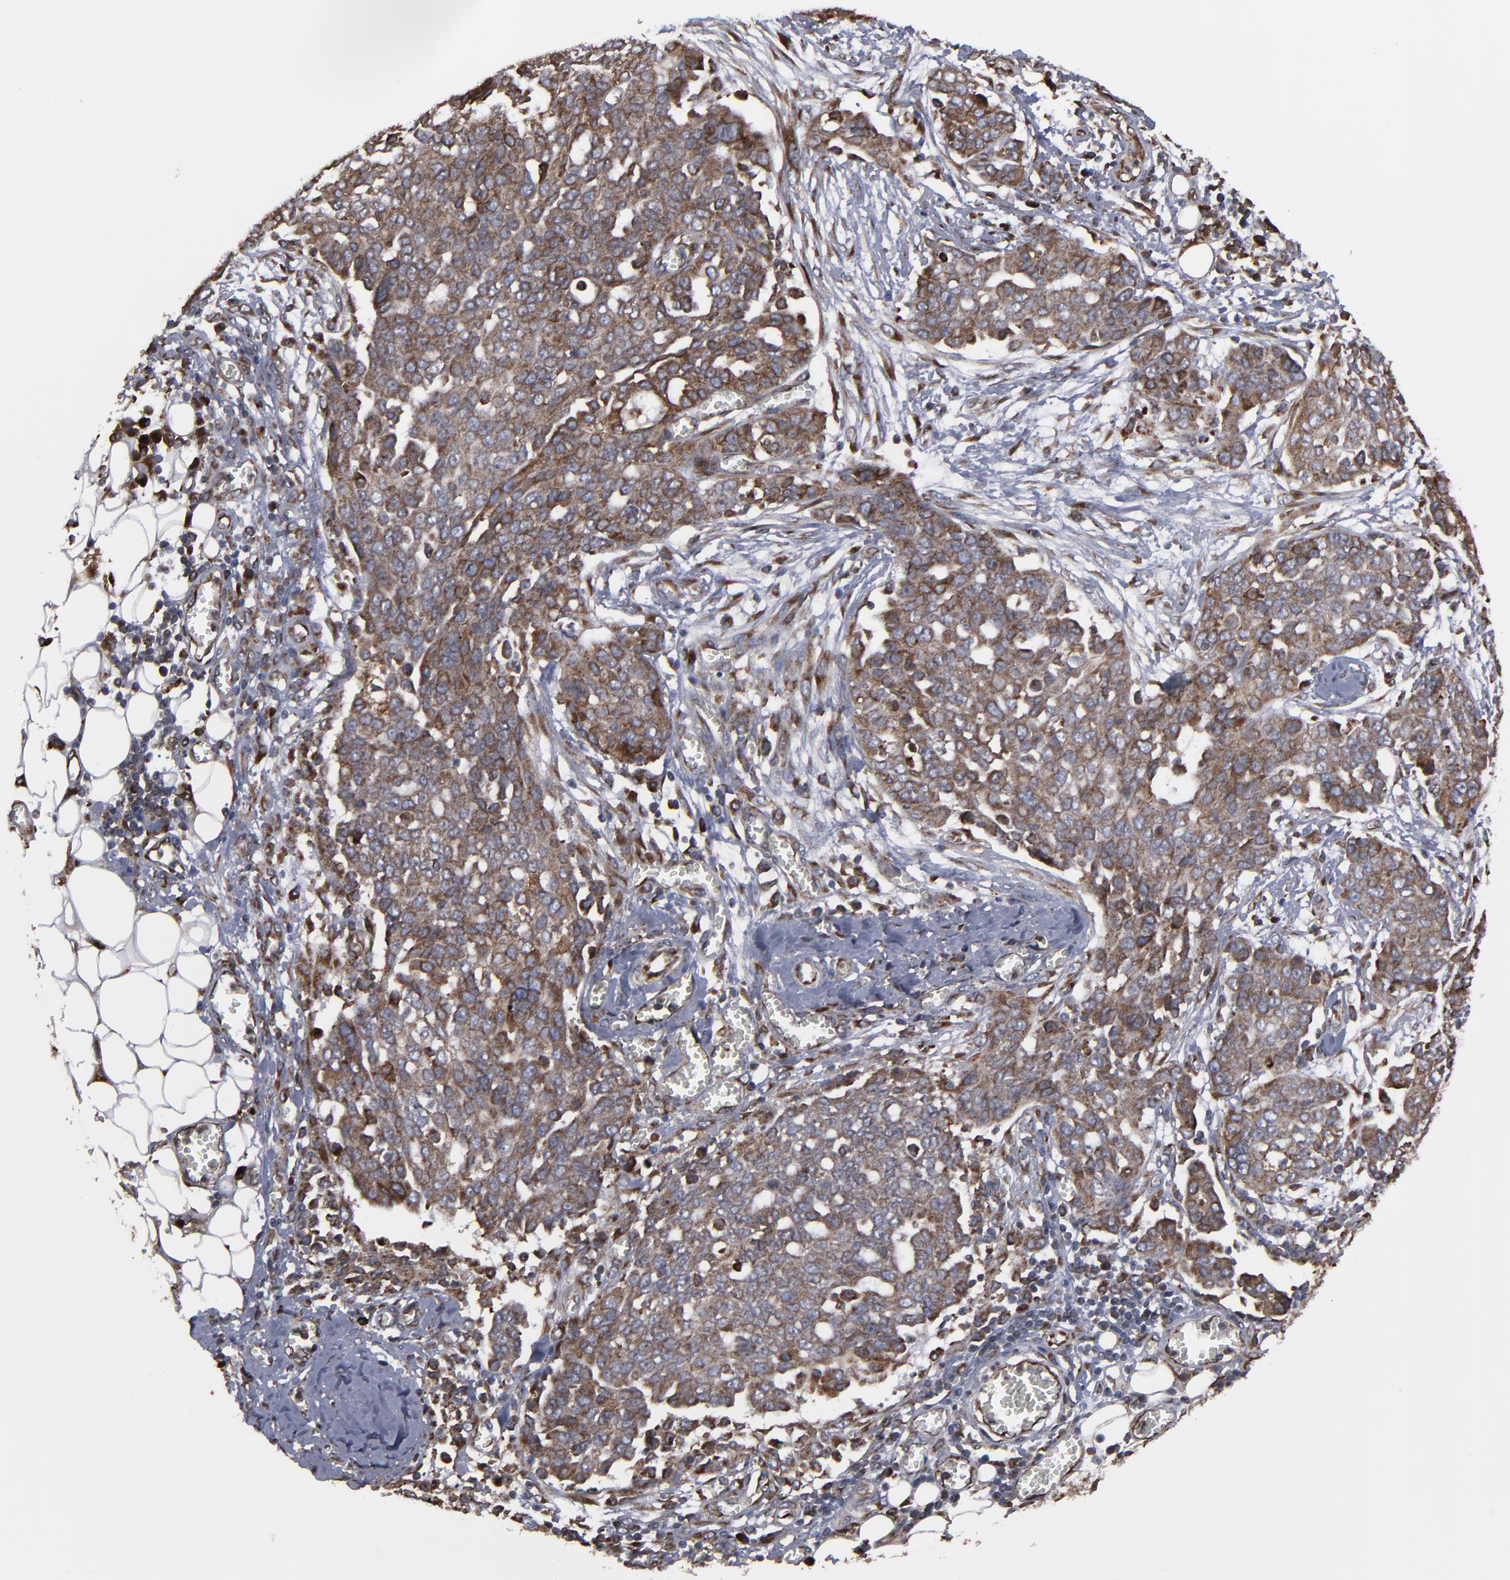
{"staining": {"intensity": "moderate", "quantity": ">75%", "location": "cytoplasmic/membranous"}, "tissue": "ovarian cancer", "cell_type": "Tumor cells", "image_type": "cancer", "snomed": [{"axis": "morphology", "description": "Cystadenocarcinoma, serous, NOS"}, {"axis": "topography", "description": "Soft tissue"}, {"axis": "topography", "description": "Ovary"}], "caption": "Serous cystadenocarcinoma (ovarian) stained with immunohistochemistry (IHC) exhibits moderate cytoplasmic/membranous staining in approximately >75% of tumor cells.", "gene": "CNIH1", "patient": {"sex": "female", "age": 57}}